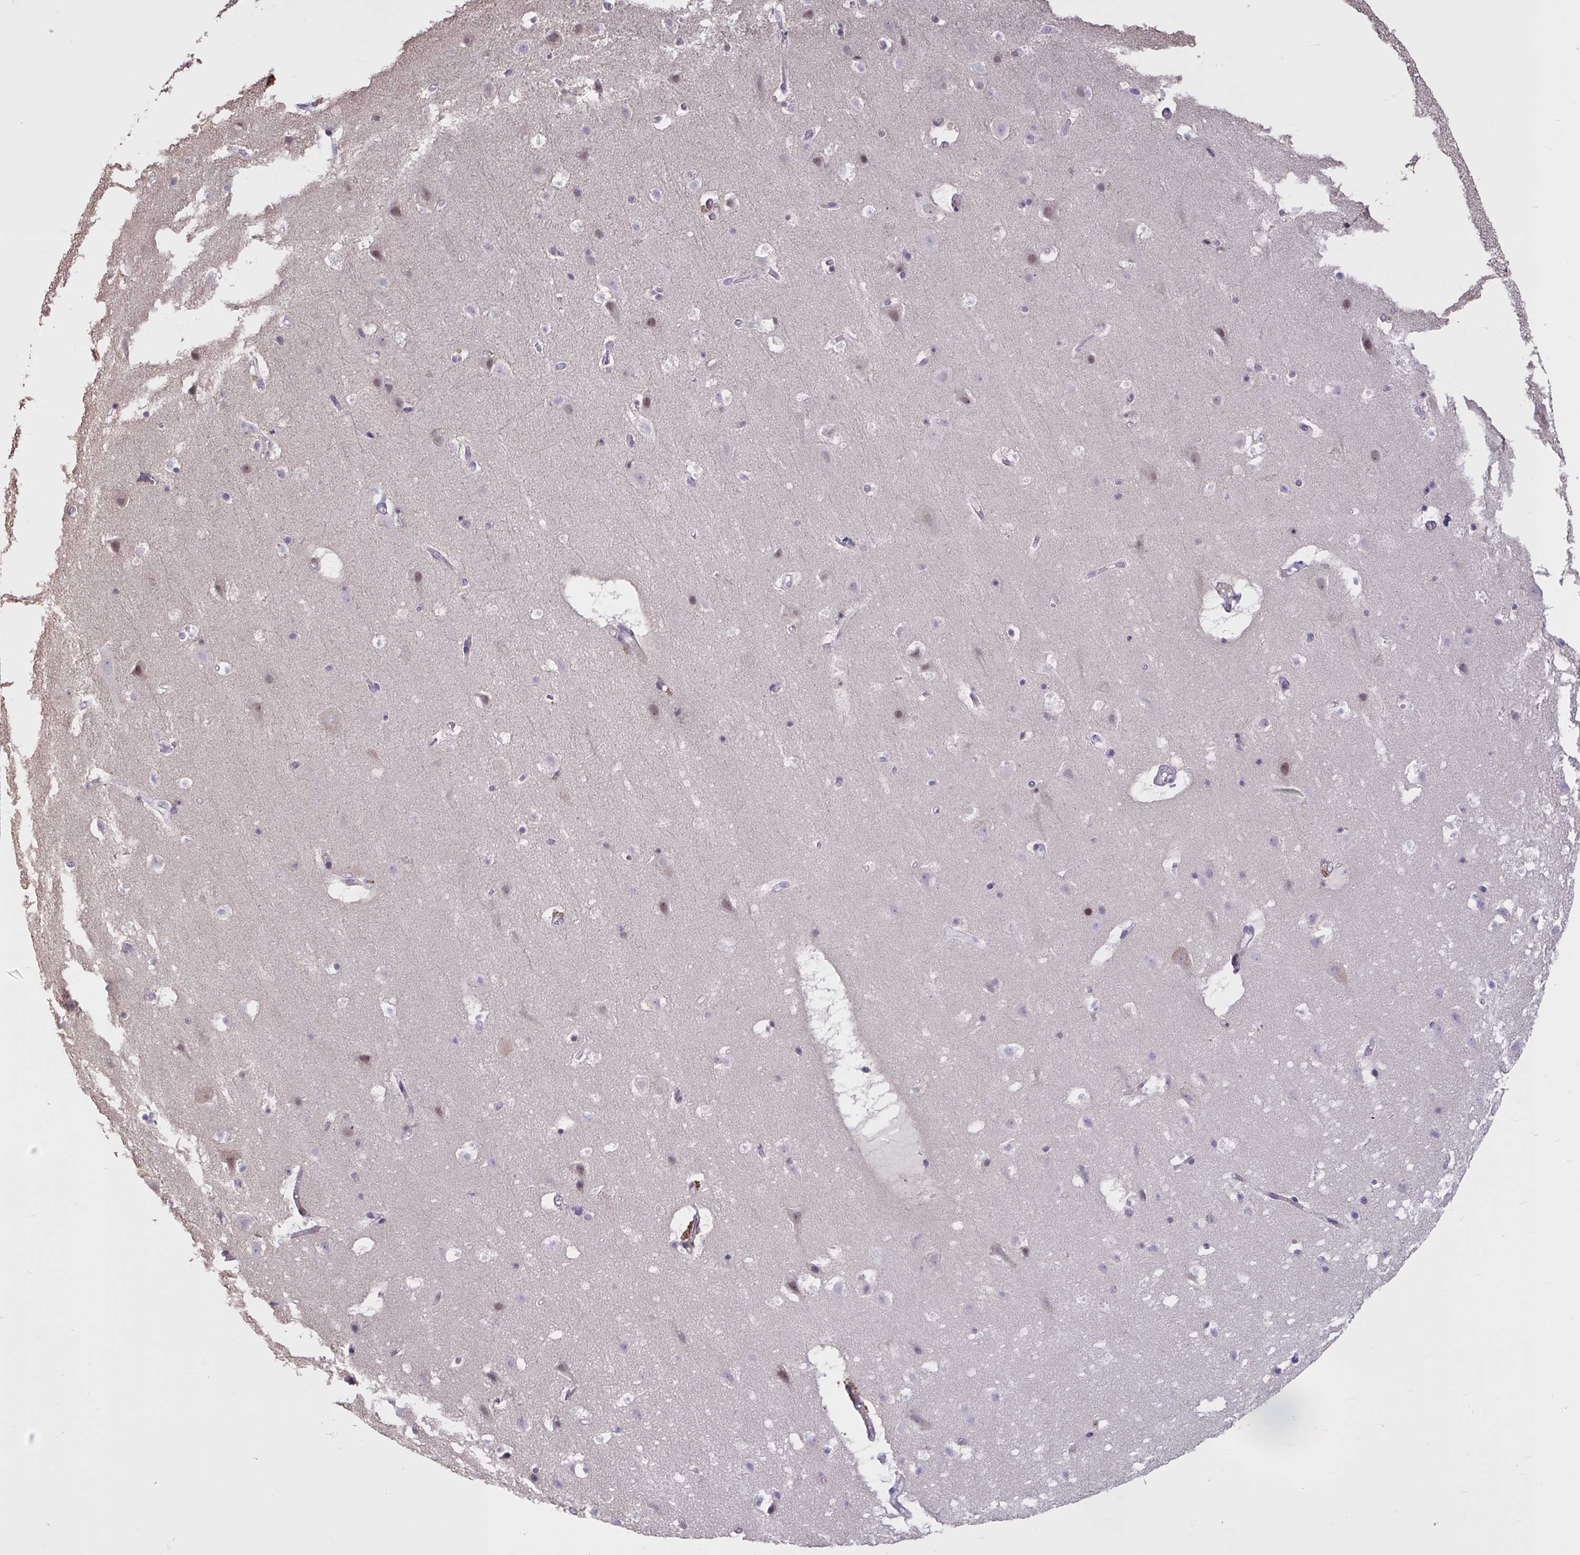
{"staining": {"intensity": "negative", "quantity": "none", "location": "none"}, "tissue": "cerebral cortex", "cell_type": "Endothelial cells", "image_type": "normal", "snomed": [{"axis": "morphology", "description": "Normal tissue, NOS"}, {"axis": "topography", "description": "Cerebral cortex"}], "caption": "This is an immunohistochemistry photomicrograph of benign human cerebral cortex. There is no positivity in endothelial cells.", "gene": "ZNF414", "patient": {"sex": "female", "age": 42}}